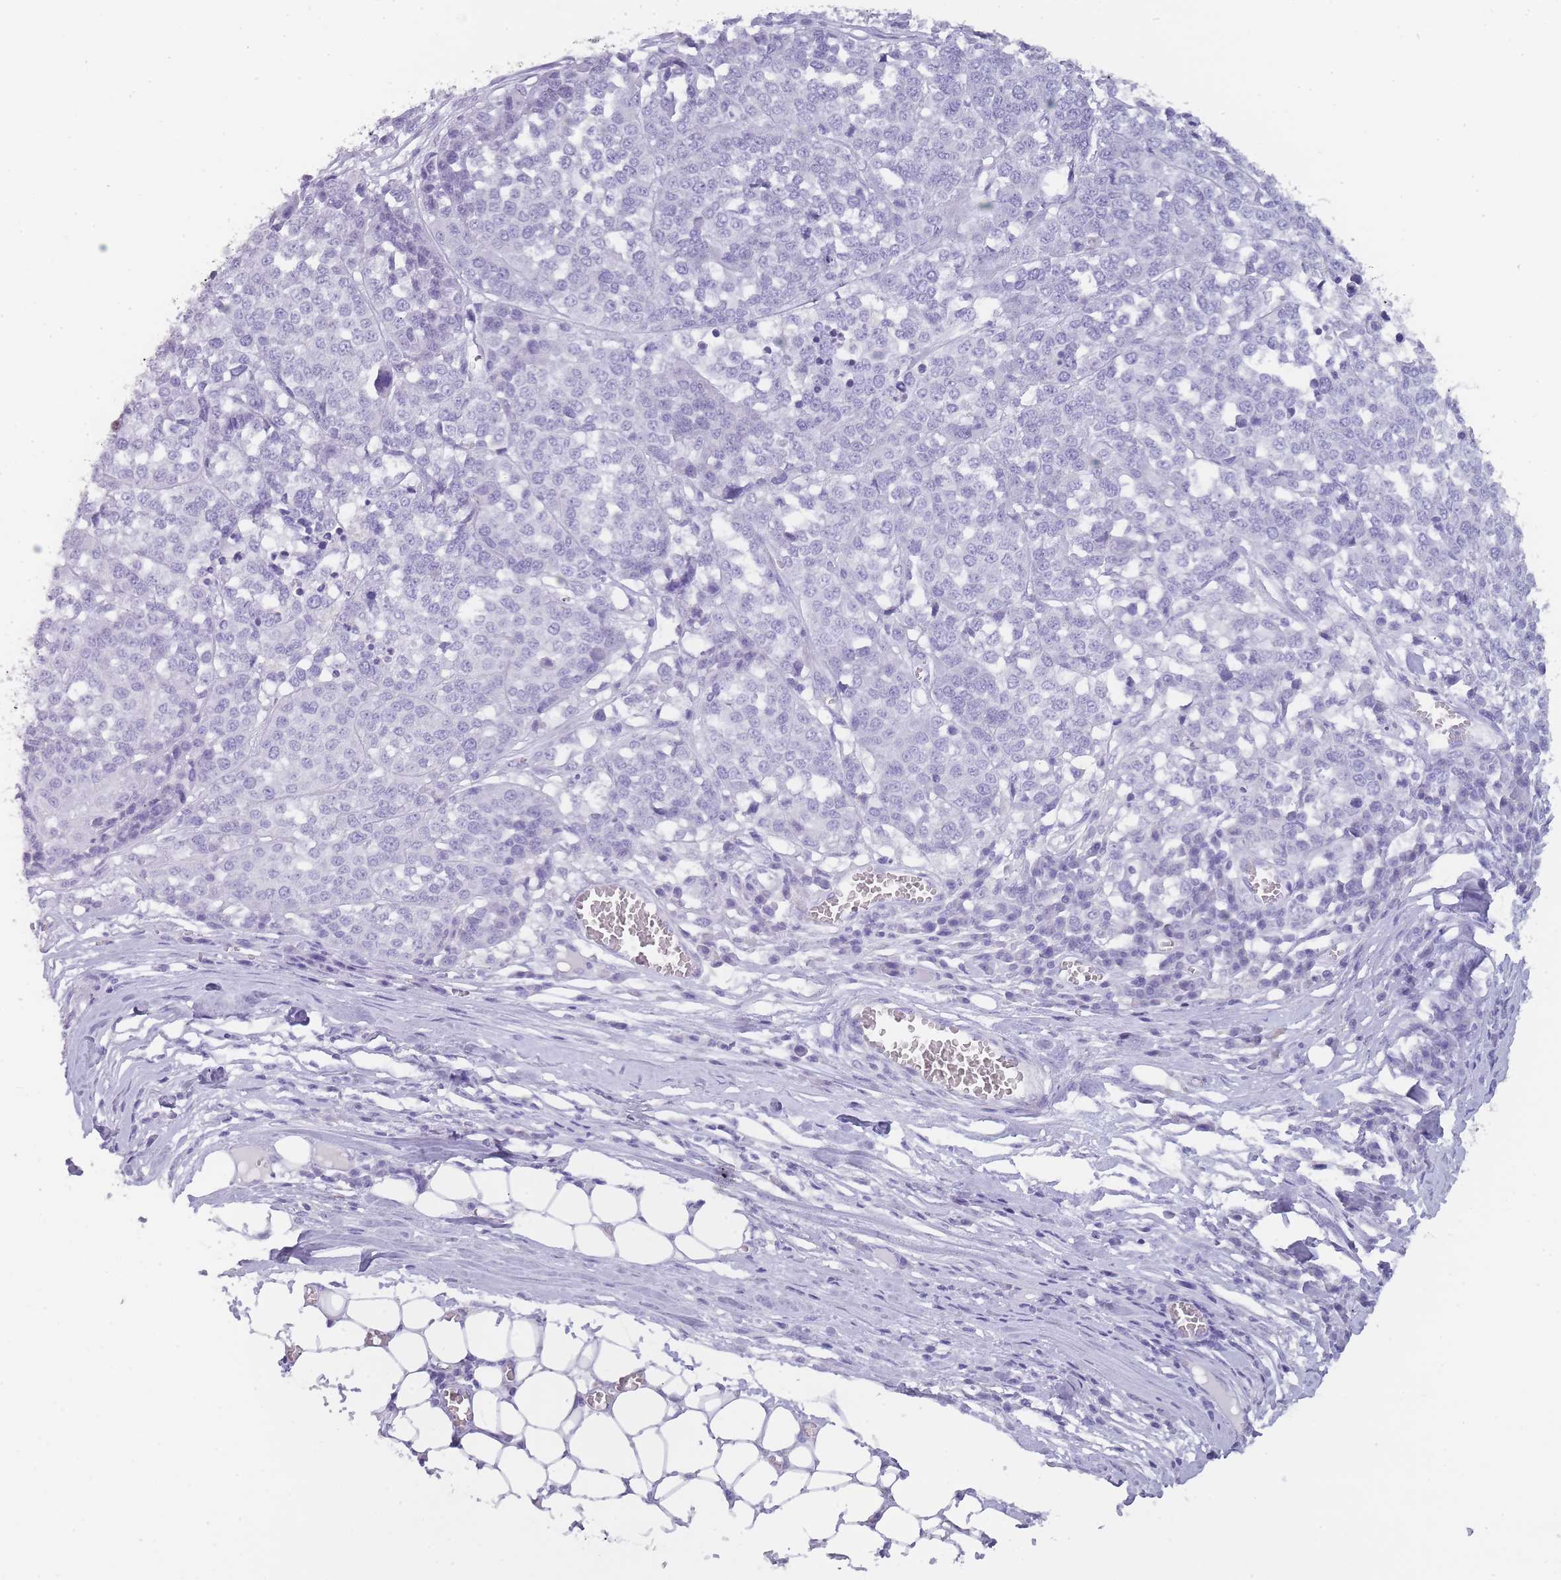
{"staining": {"intensity": "negative", "quantity": "none", "location": "none"}, "tissue": "melanoma", "cell_type": "Tumor cells", "image_type": "cancer", "snomed": [{"axis": "morphology", "description": "Malignant melanoma, Metastatic site"}, {"axis": "topography", "description": "Lymph node"}], "caption": "High magnification brightfield microscopy of melanoma stained with DAB (3,3'-diaminobenzidine) (brown) and counterstained with hematoxylin (blue): tumor cells show no significant positivity. (Stains: DAB immunohistochemistry (IHC) with hematoxylin counter stain, Microscopy: brightfield microscopy at high magnification).", "gene": "TCP11", "patient": {"sex": "male", "age": 44}}